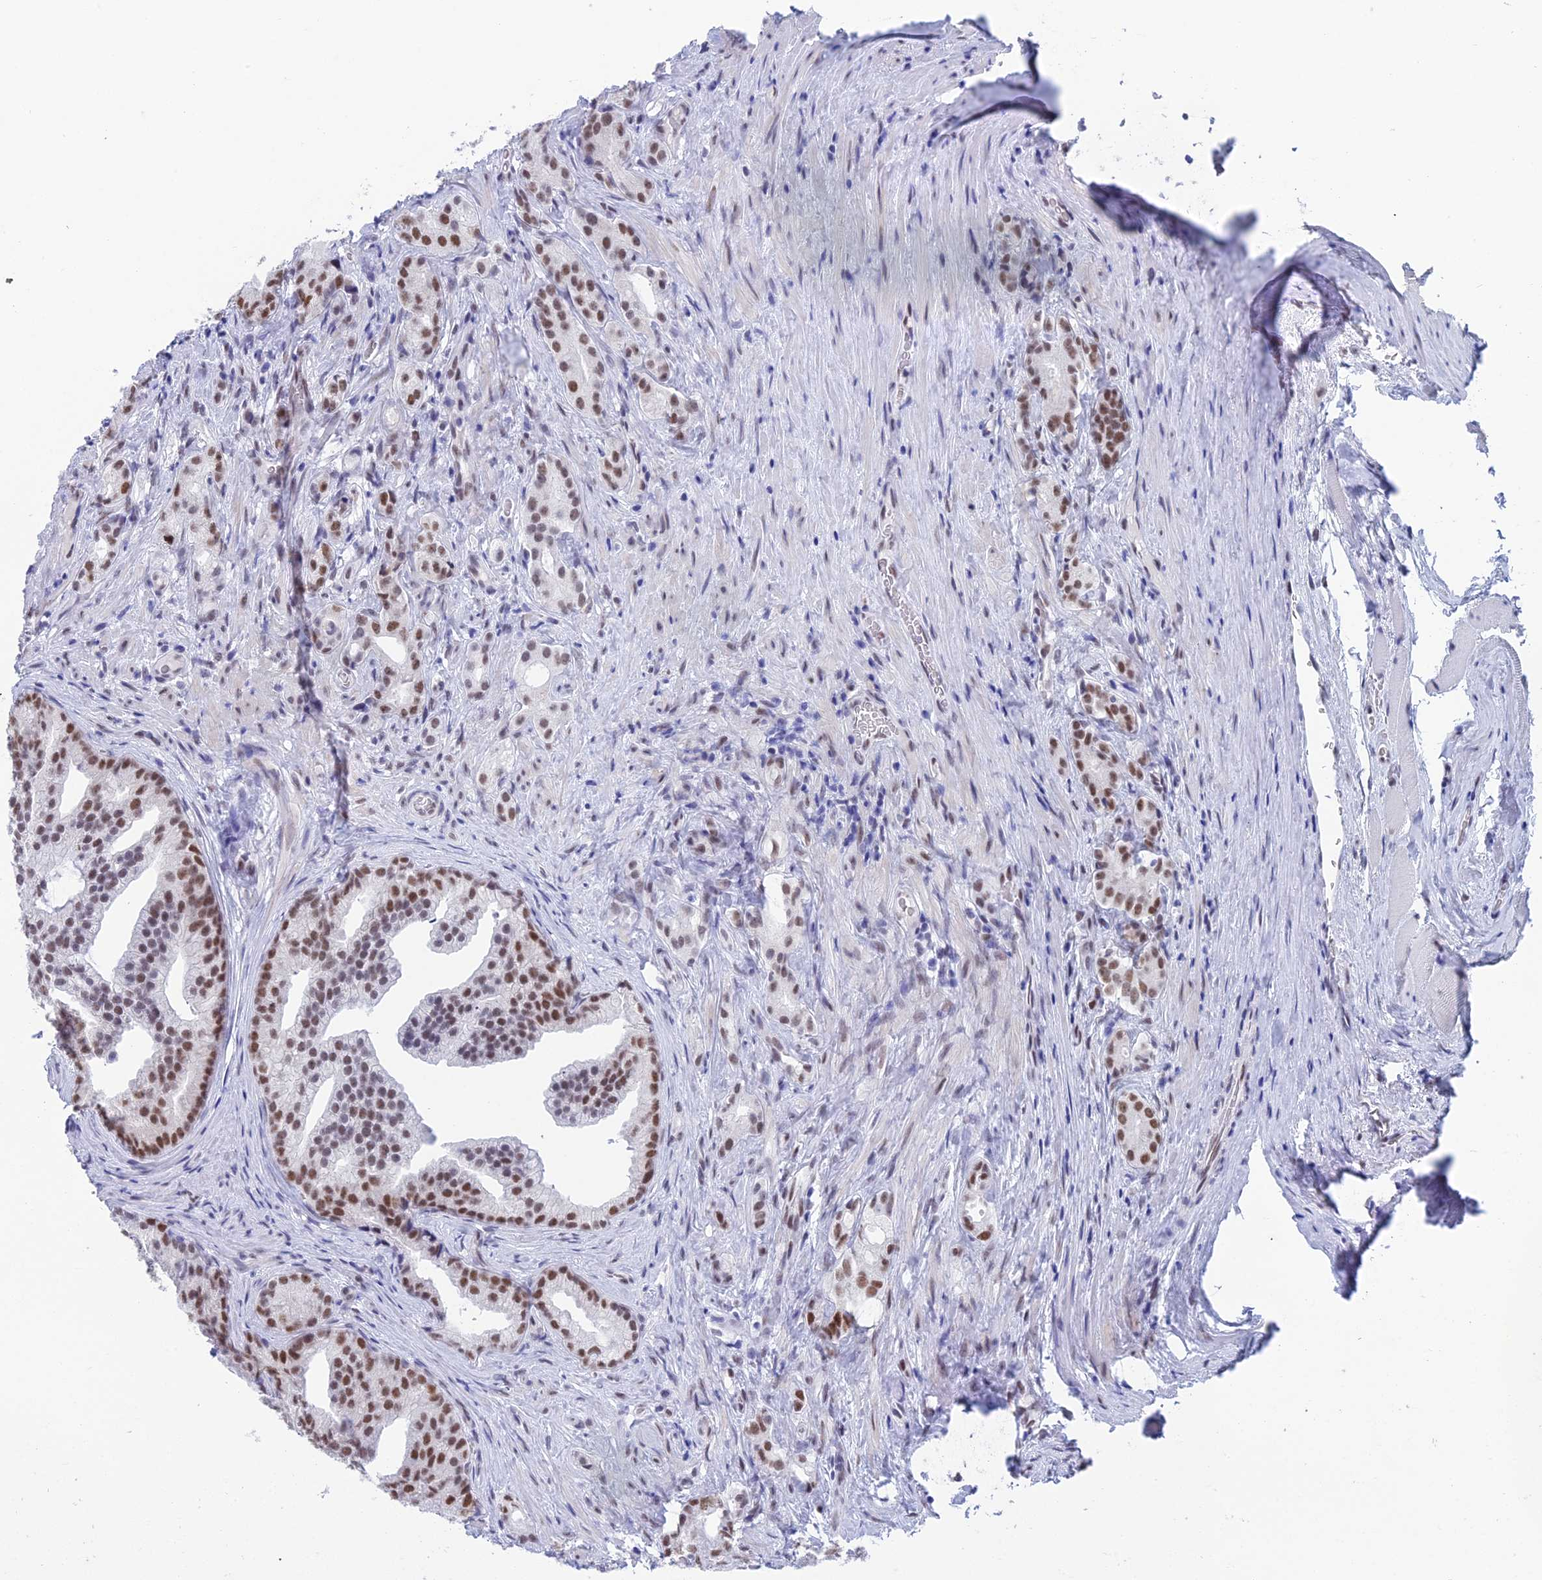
{"staining": {"intensity": "moderate", "quantity": "25%-75%", "location": "nuclear"}, "tissue": "prostate cancer", "cell_type": "Tumor cells", "image_type": "cancer", "snomed": [{"axis": "morphology", "description": "Adenocarcinoma, Low grade"}, {"axis": "topography", "description": "Prostate"}], "caption": "Prostate cancer (low-grade adenocarcinoma) stained with DAB immunohistochemistry exhibits medium levels of moderate nuclear positivity in about 25%-75% of tumor cells.", "gene": "NABP2", "patient": {"sex": "male", "age": 71}}